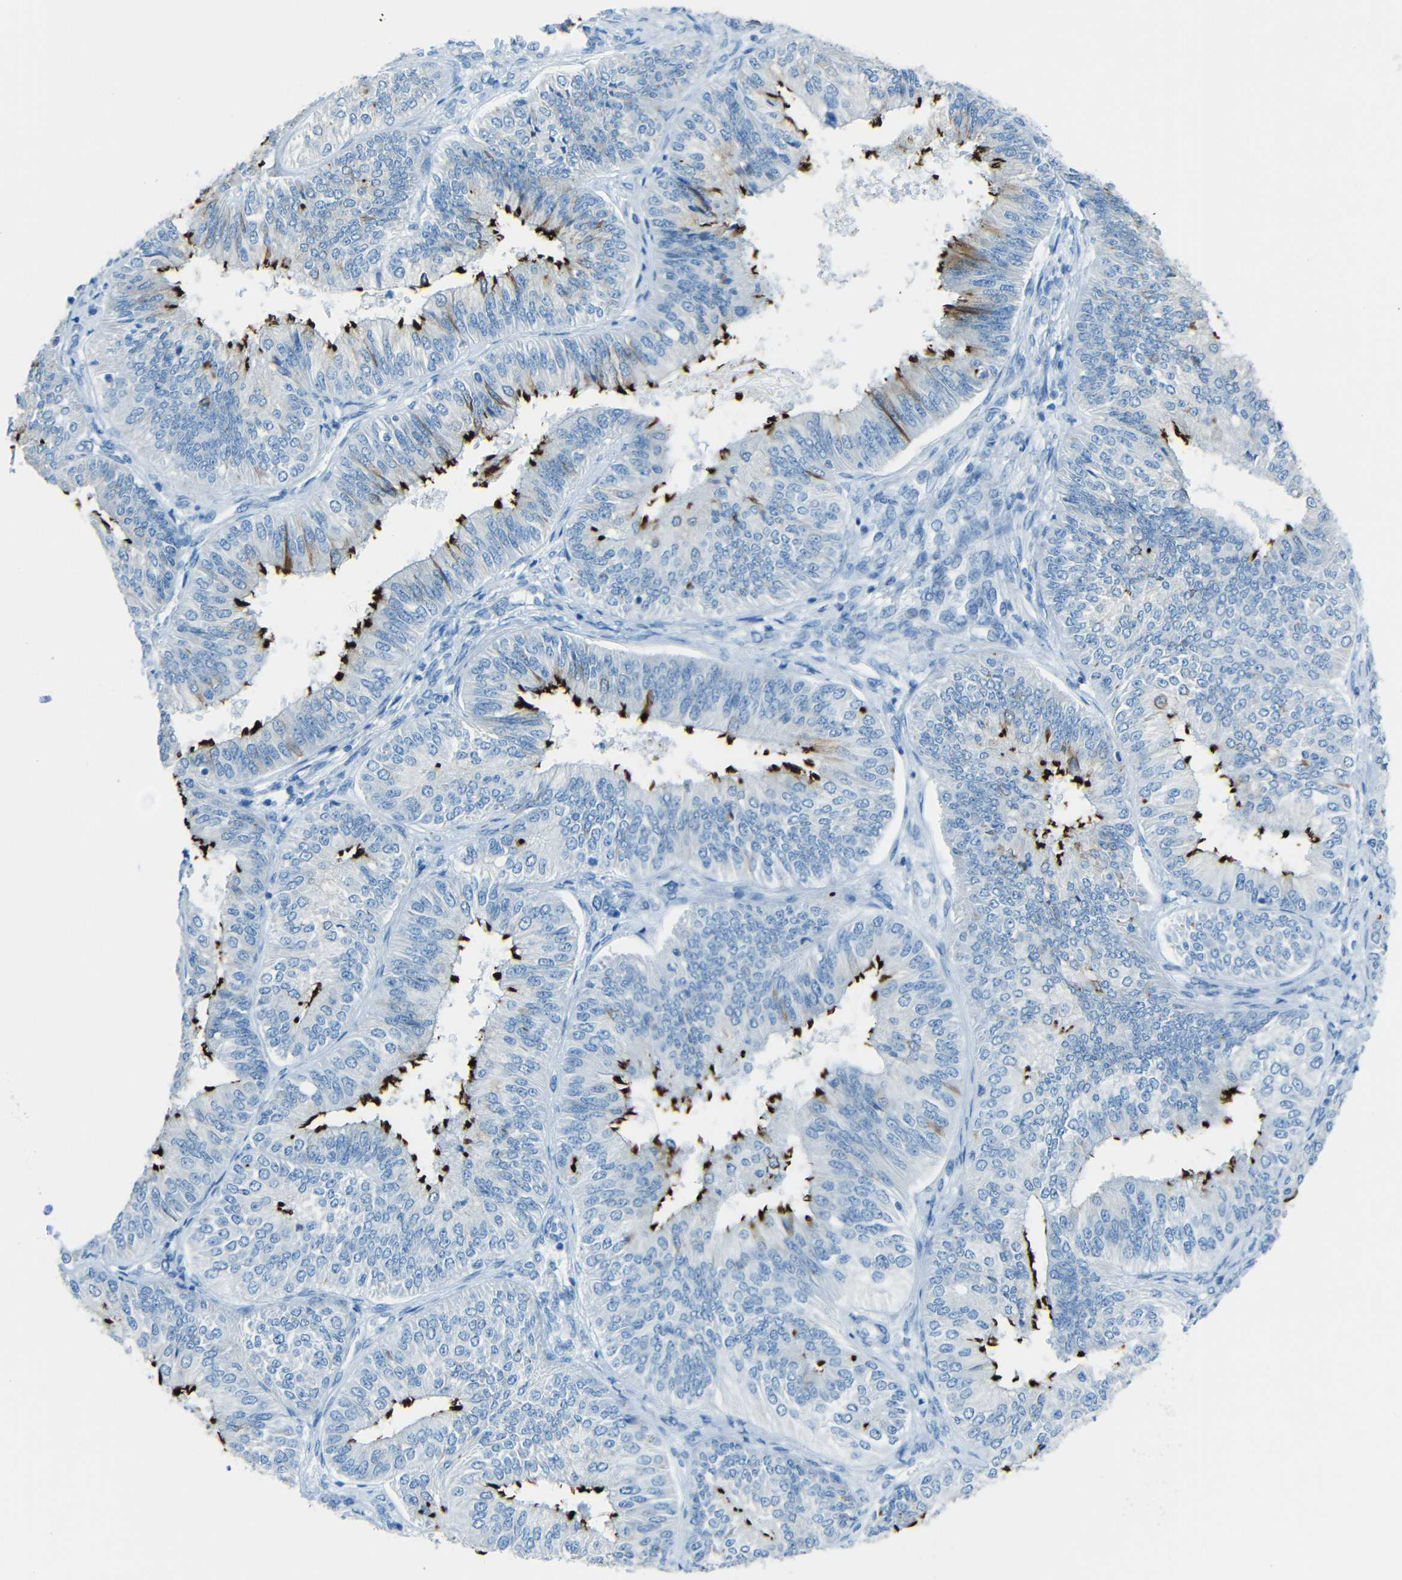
{"staining": {"intensity": "strong", "quantity": "<25%", "location": "cytoplasmic/membranous"}, "tissue": "endometrial cancer", "cell_type": "Tumor cells", "image_type": "cancer", "snomed": [{"axis": "morphology", "description": "Adenocarcinoma, NOS"}, {"axis": "topography", "description": "Endometrium"}], "caption": "Immunohistochemical staining of human endometrial cancer reveals medium levels of strong cytoplasmic/membranous protein staining in approximately <25% of tumor cells. (DAB (3,3'-diaminobenzidine) IHC with brightfield microscopy, high magnification).", "gene": "TUBB4B", "patient": {"sex": "female", "age": 58}}